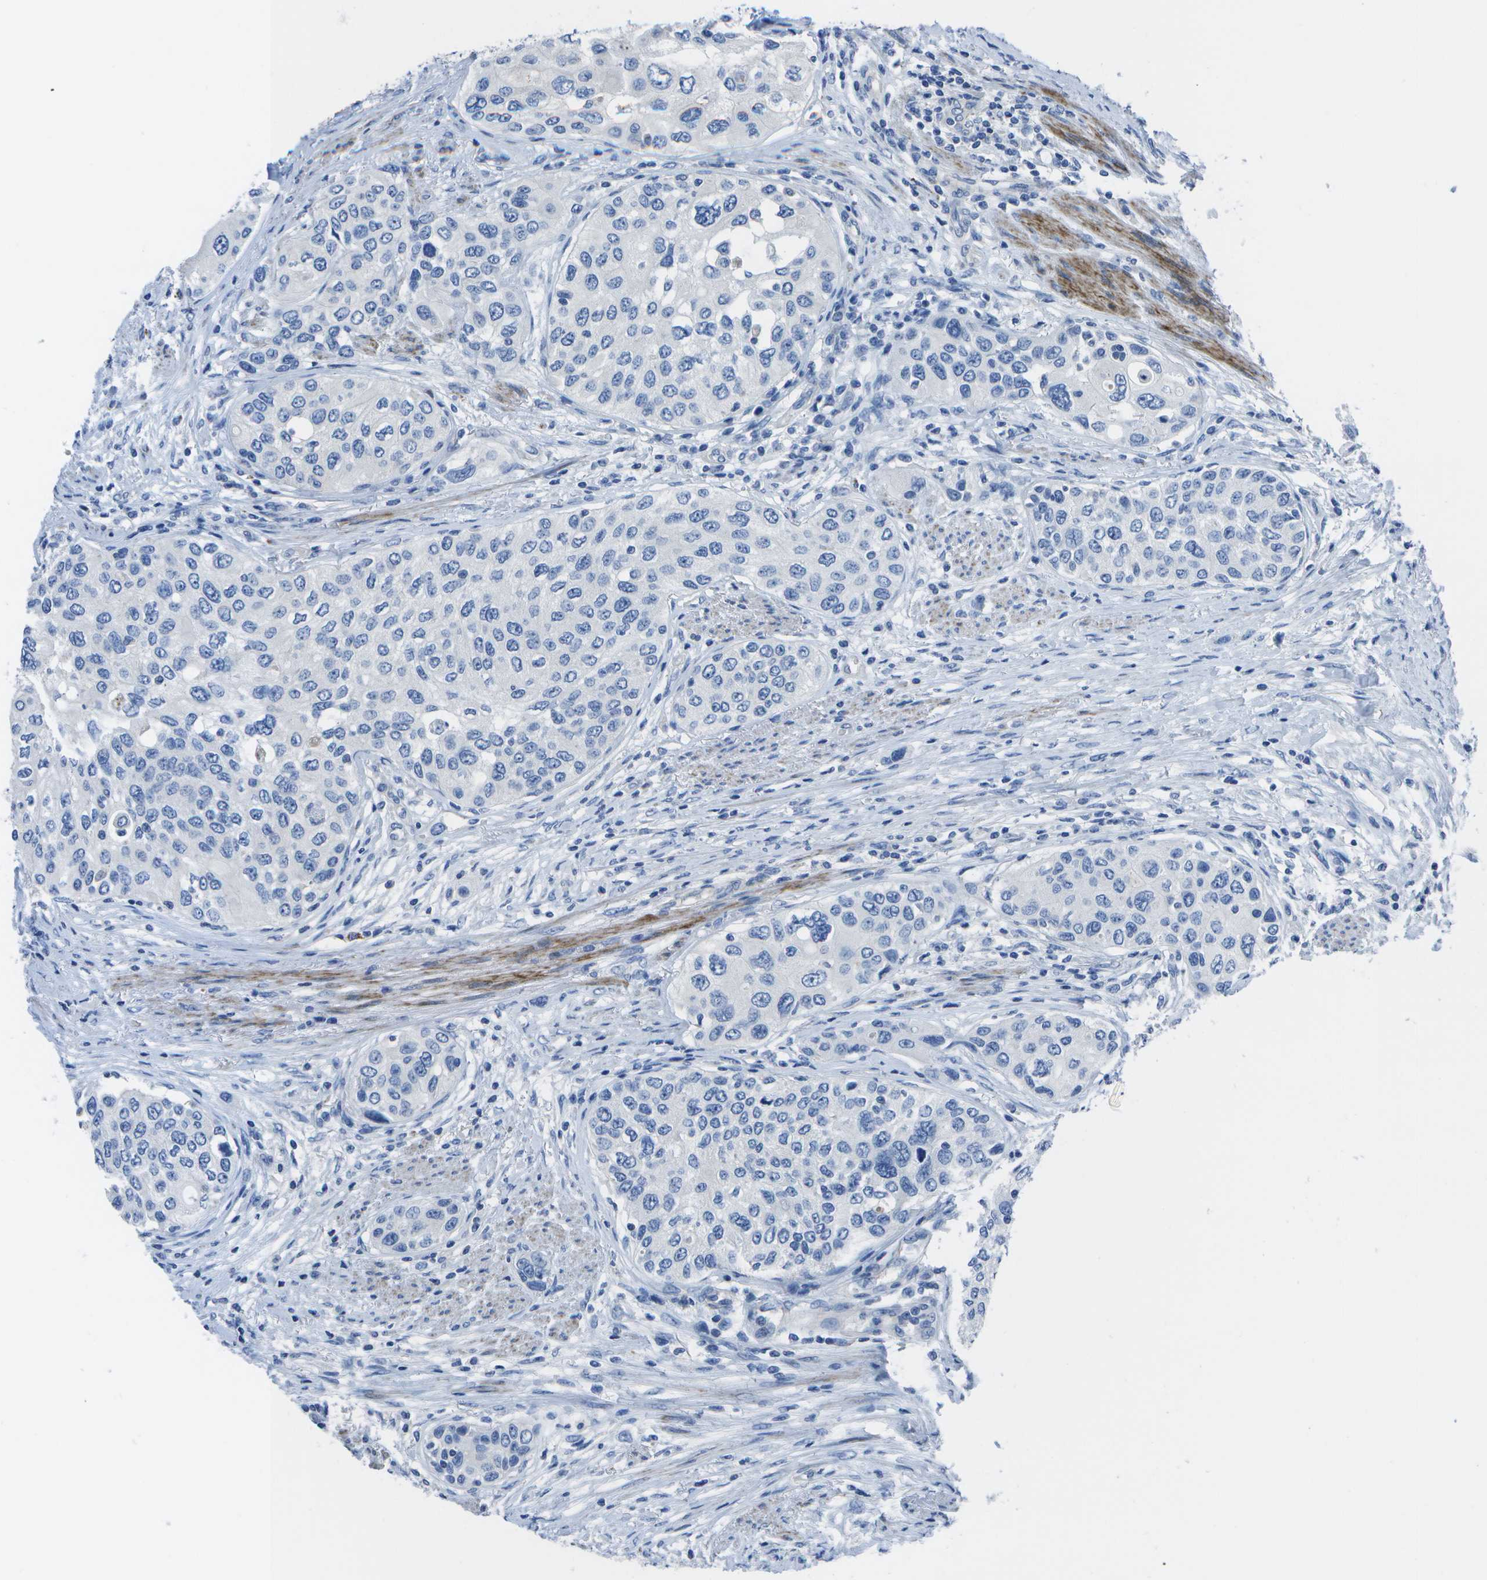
{"staining": {"intensity": "negative", "quantity": "none", "location": "none"}, "tissue": "urothelial cancer", "cell_type": "Tumor cells", "image_type": "cancer", "snomed": [{"axis": "morphology", "description": "Urothelial carcinoma, High grade"}, {"axis": "topography", "description": "Urinary bladder"}], "caption": "DAB immunohistochemical staining of human urothelial carcinoma (high-grade) shows no significant expression in tumor cells.", "gene": "DCT", "patient": {"sex": "female", "age": 56}}